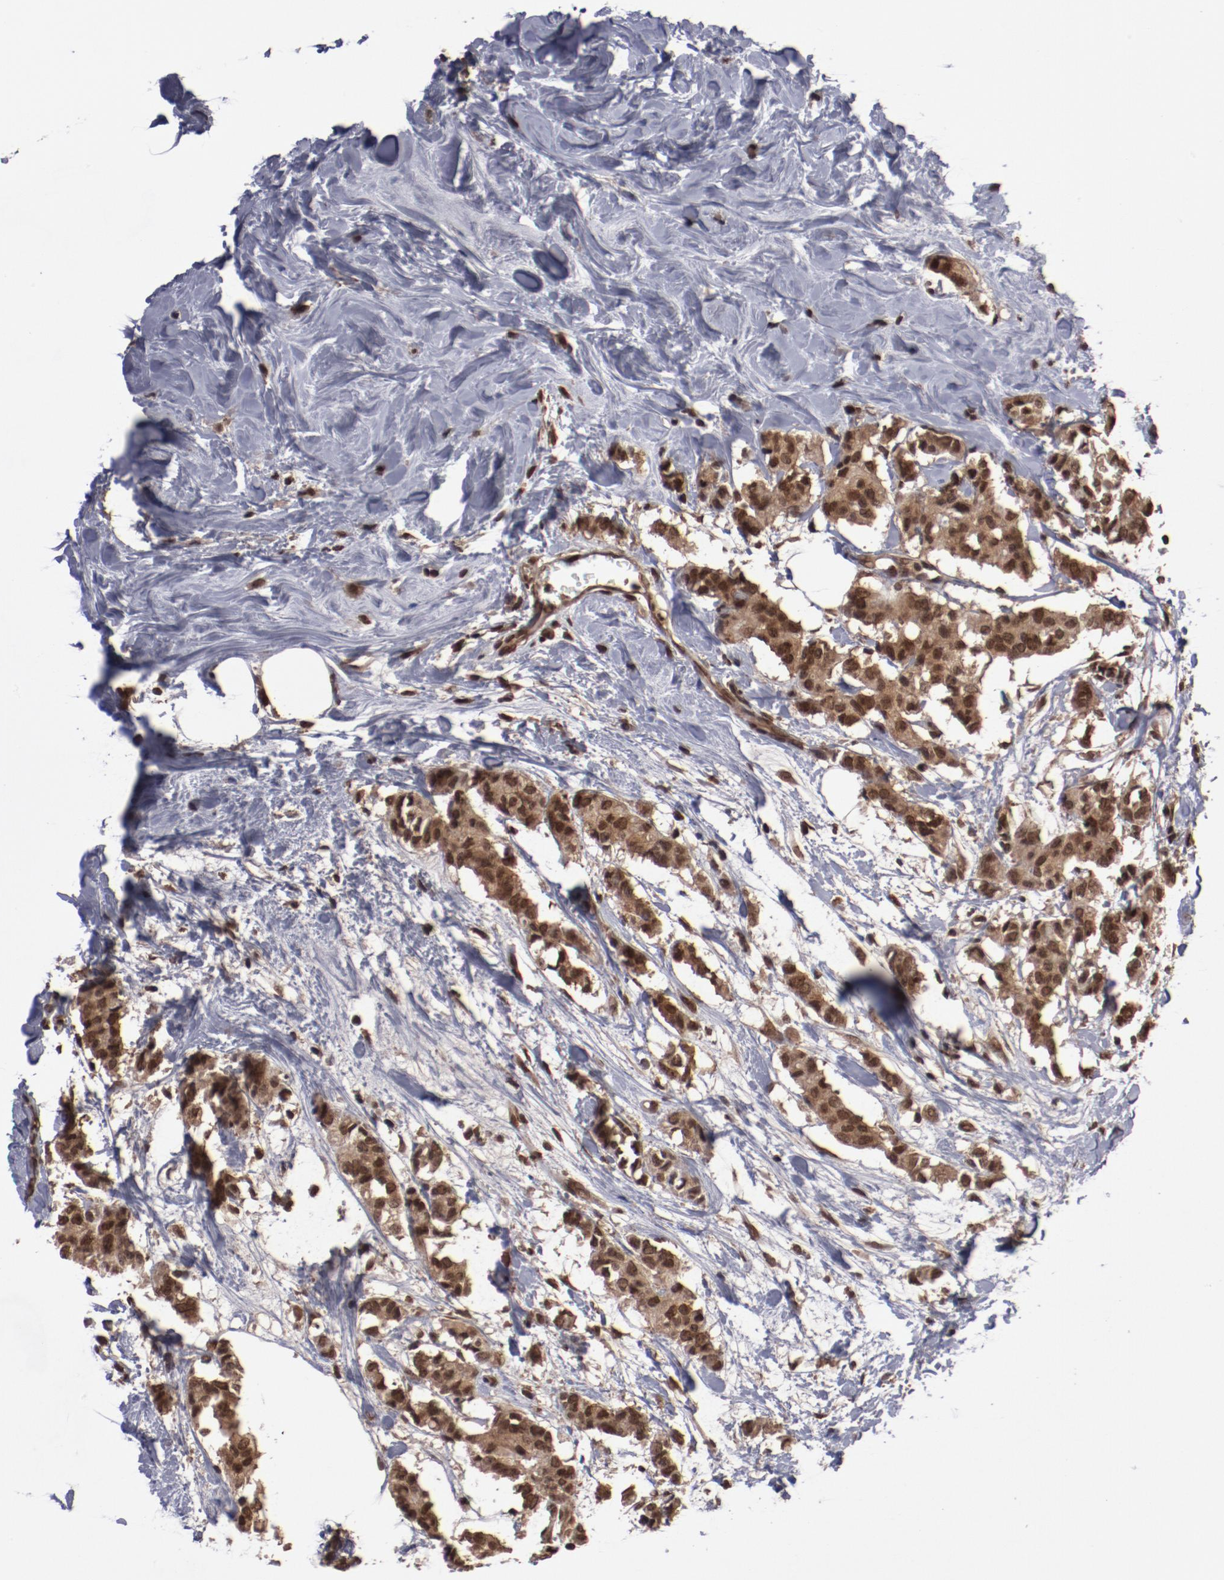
{"staining": {"intensity": "strong", "quantity": ">75%", "location": "cytoplasmic/membranous,nuclear"}, "tissue": "breast cancer", "cell_type": "Tumor cells", "image_type": "cancer", "snomed": [{"axis": "morphology", "description": "Duct carcinoma"}, {"axis": "topography", "description": "Breast"}], "caption": "Immunohistochemical staining of human infiltrating ductal carcinoma (breast) demonstrates high levels of strong cytoplasmic/membranous and nuclear expression in about >75% of tumor cells.", "gene": "AKT1", "patient": {"sex": "female", "age": 84}}